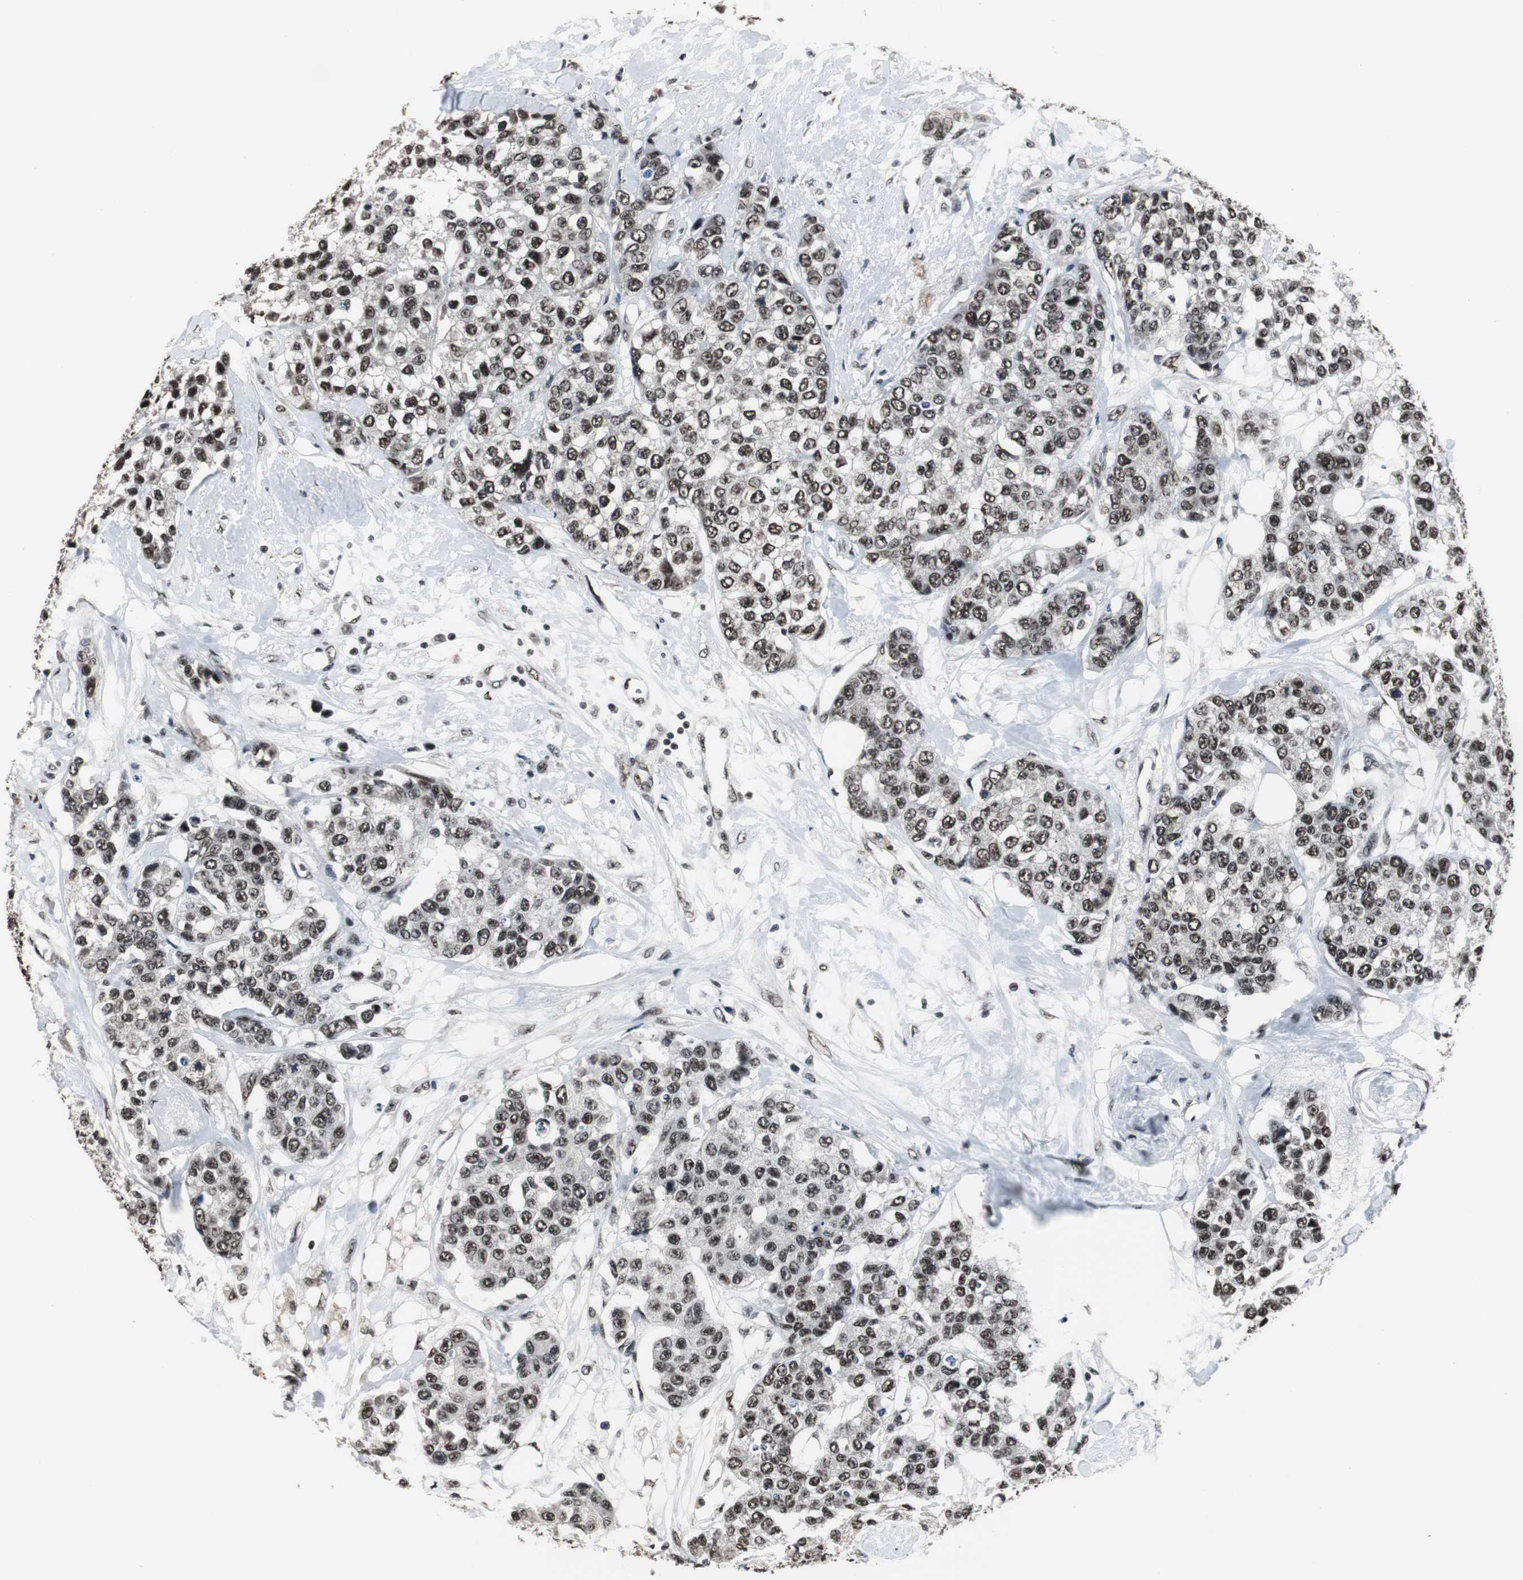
{"staining": {"intensity": "strong", "quantity": ">75%", "location": "nuclear"}, "tissue": "breast cancer", "cell_type": "Tumor cells", "image_type": "cancer", "snomed": [{"axis": "morphology", "description": "Duct carcinoma"}, {"axis": "topography", "description": "Breast"}], "caption": "The image exhibits staining of infiltrating ductal carcinoma (breast), revealing strong nuclear protein positivity (brown color) within tumor cells. (Brightfield microscopy of DAB IHC at high magnification).", "gene": "CDK9", "patient": {"sex": "female", "age": 51}}